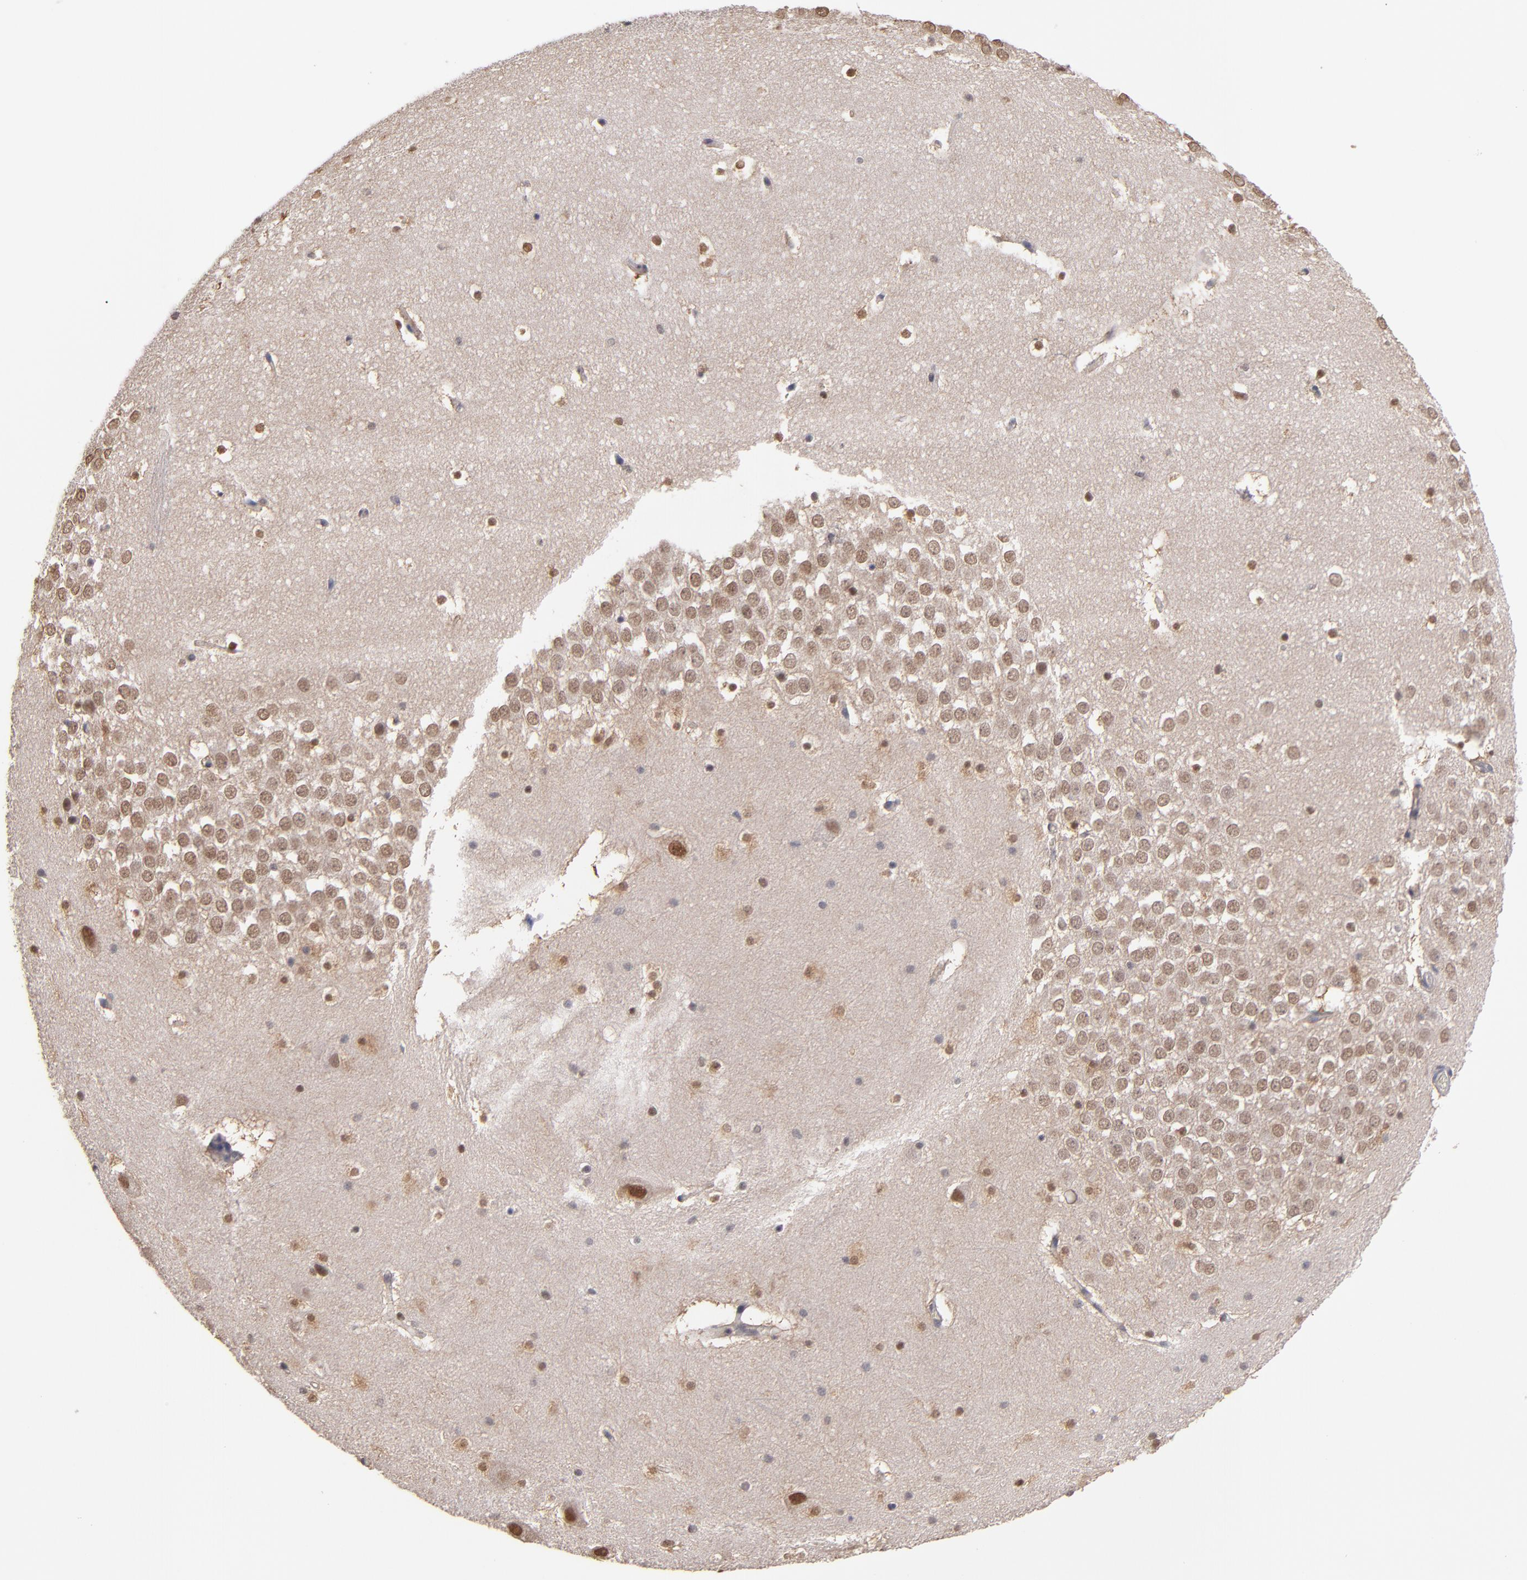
{"staining": {"intensity": "weak", "quantity": "<25%", "location": "cytoplasmic/membranous"}, "tissue": "hippocampus", "cell_type": "Glial cells", "image_type": "normal", "snomed": [{"axis": "morphology", "description": "Normal tissue, NOS"}, {"axis": "topography", "description": "Hippocampus"}], "caption": "Protein analysis of unremarkable hippocampus exhibits no significant staining in glial cells. (Immunohistochemistry (ihc), brightfield microscopy, high magnification).", "gene": "PSMD10", "patient": {"sex": "male", "age": 45}}